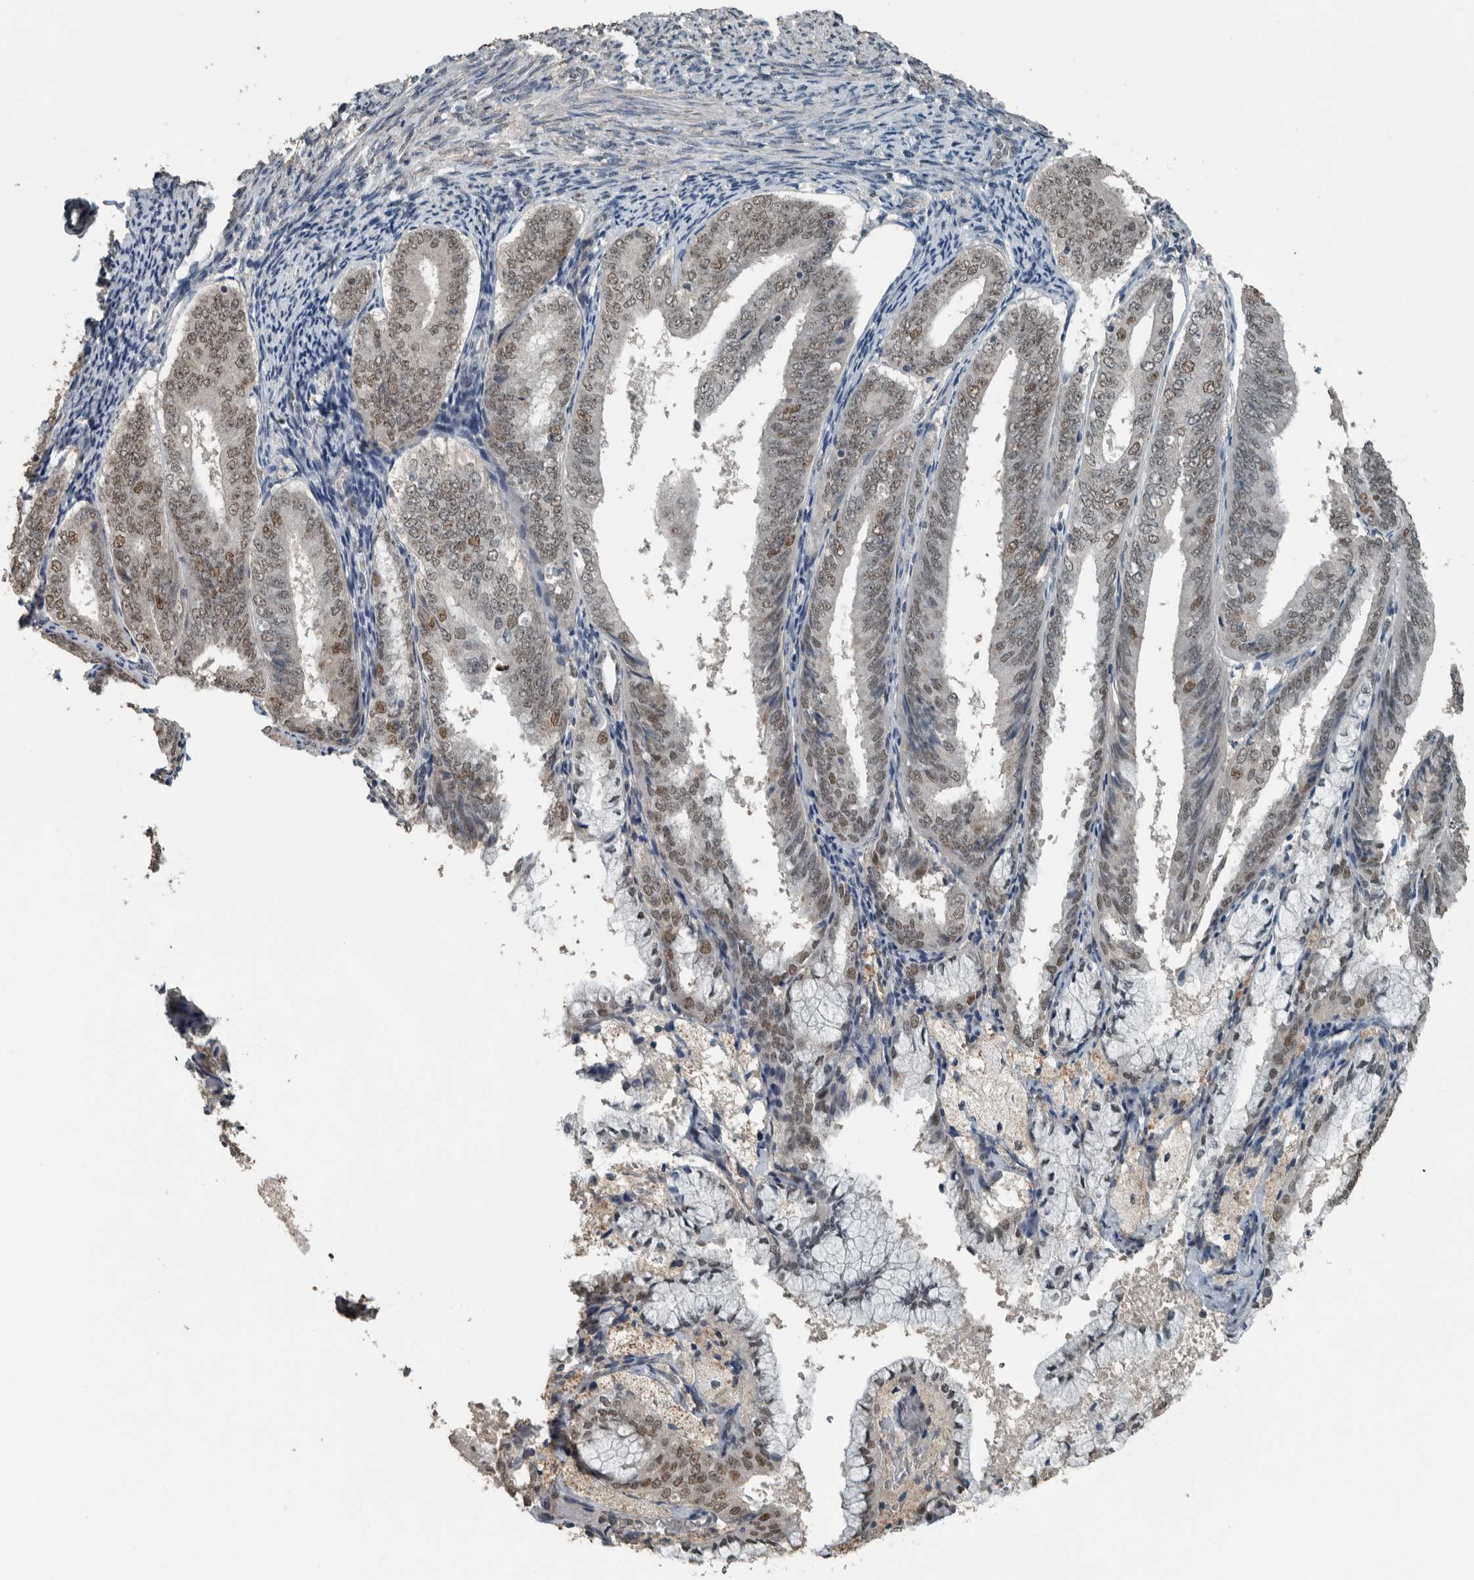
{"staining": {"intensity": "weak", "quantity": ">75%", "location": "nuclear"}, "tissue": "endometrial cancer", "cell_type": "Tumor cells", "image_type": "cancer", "snomed": [{"axis": "morphology", "description": "Adenocarcinoma, NOS"}, {"axis": "topography", "description": "Endometrium"}], "caption": "The histopathology image displays staining of endometrial cancer, revealing weak nuclear protein staining (brown color) within tumor cells.", "gene": "ZNF24", "patient": {"sex": "female", "age": 63}}